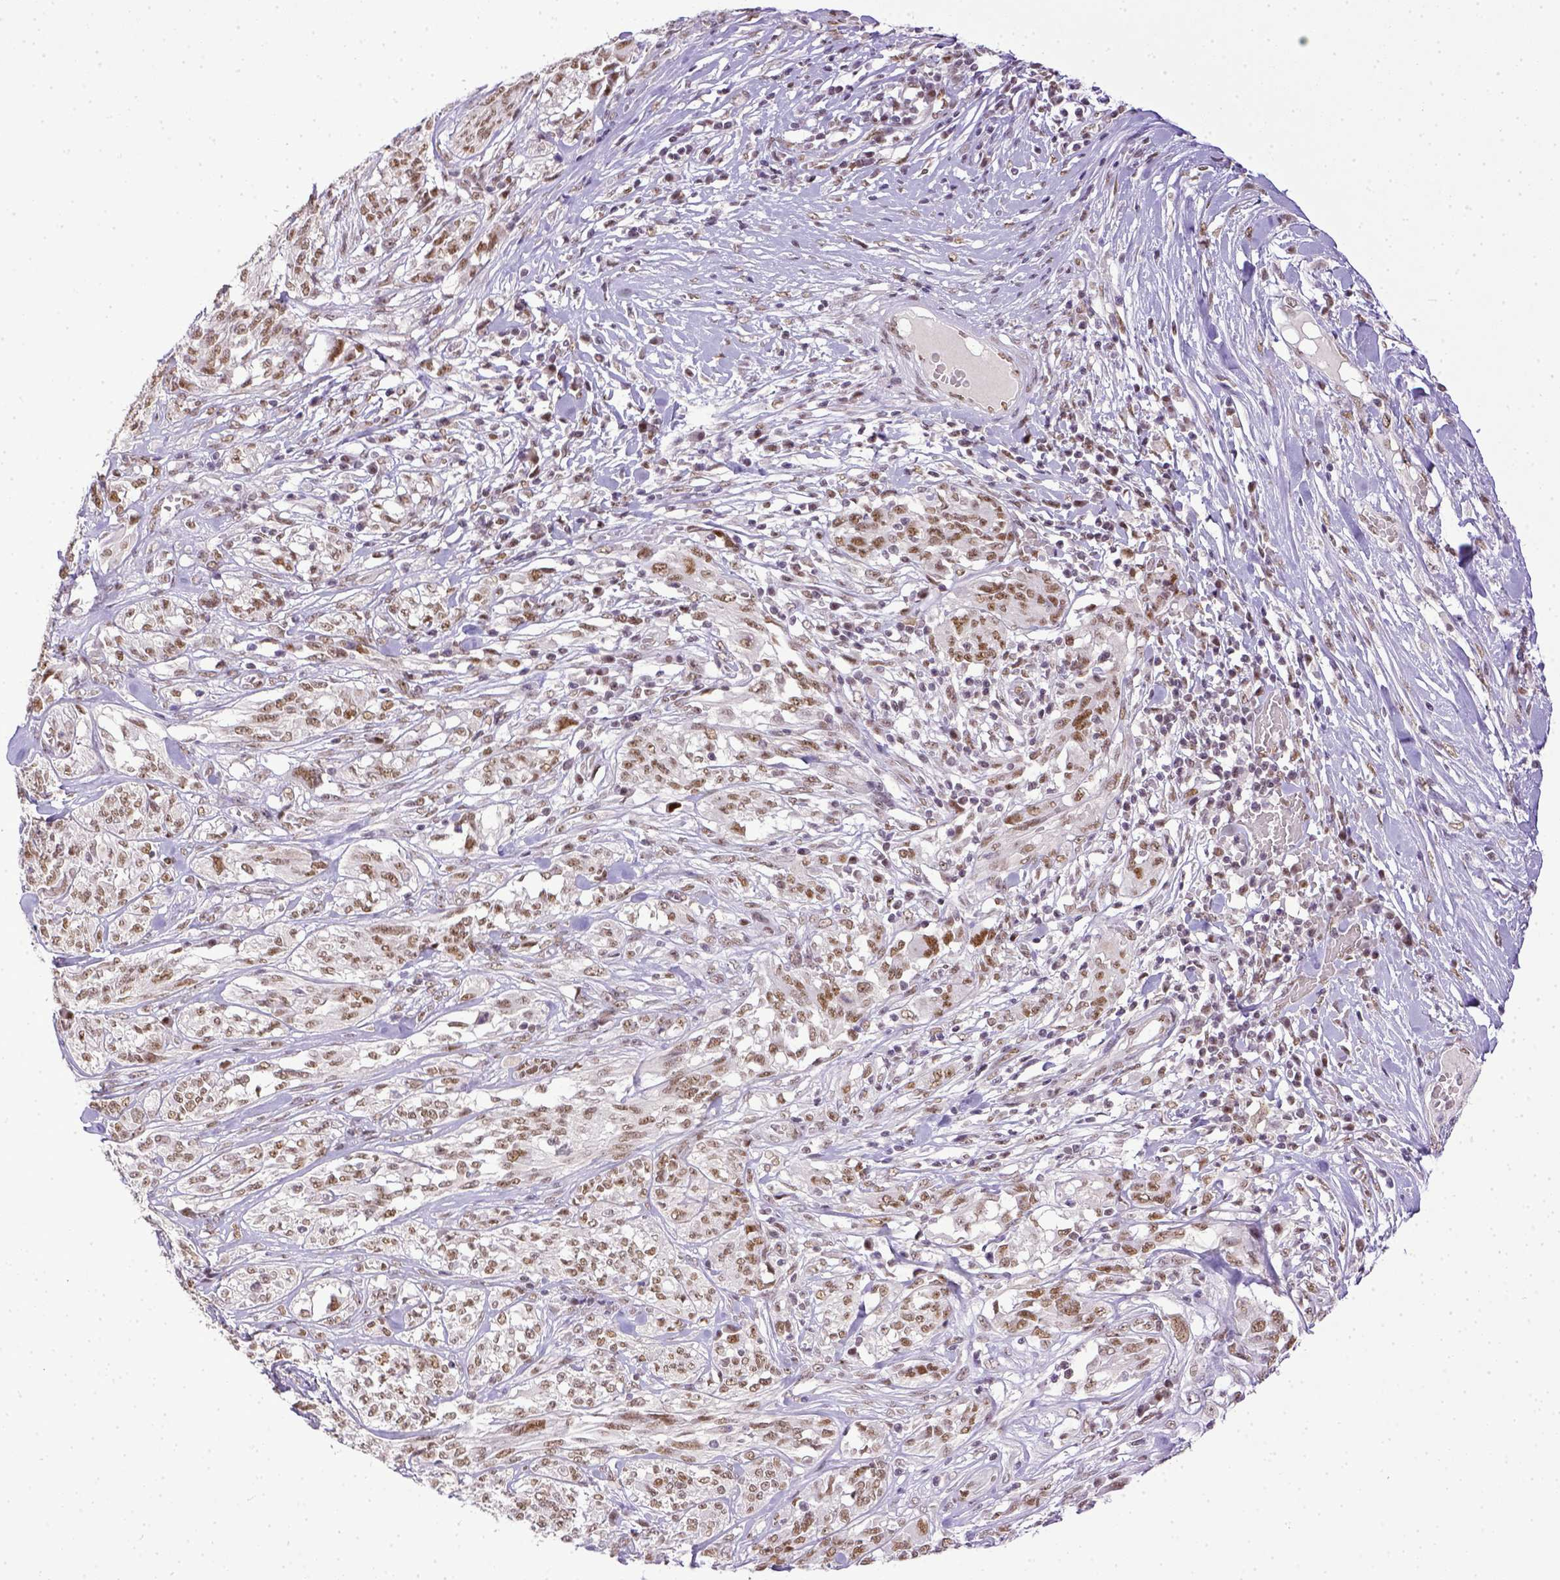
{"staining": {"intensity": "moderate", "quantity": ">75%", "location": "nuclear"}, "tissue": "melanoma", "cell_type": "Tumor cells", "image_type": "cancer", "snomed": [{"axis": "morphology", "description": "Malignant melanoma, NOS"}, {"axis": "topography", "description": "Skin"}], "caption": "This is a photomicrograph of immunohistochemistry (IHC) staining of malignant melanoma, which shows moderate staining in the nuclear of tumor cells.", "gene": "ERCC1", "patient": {"sex": "female", "age": 91}}